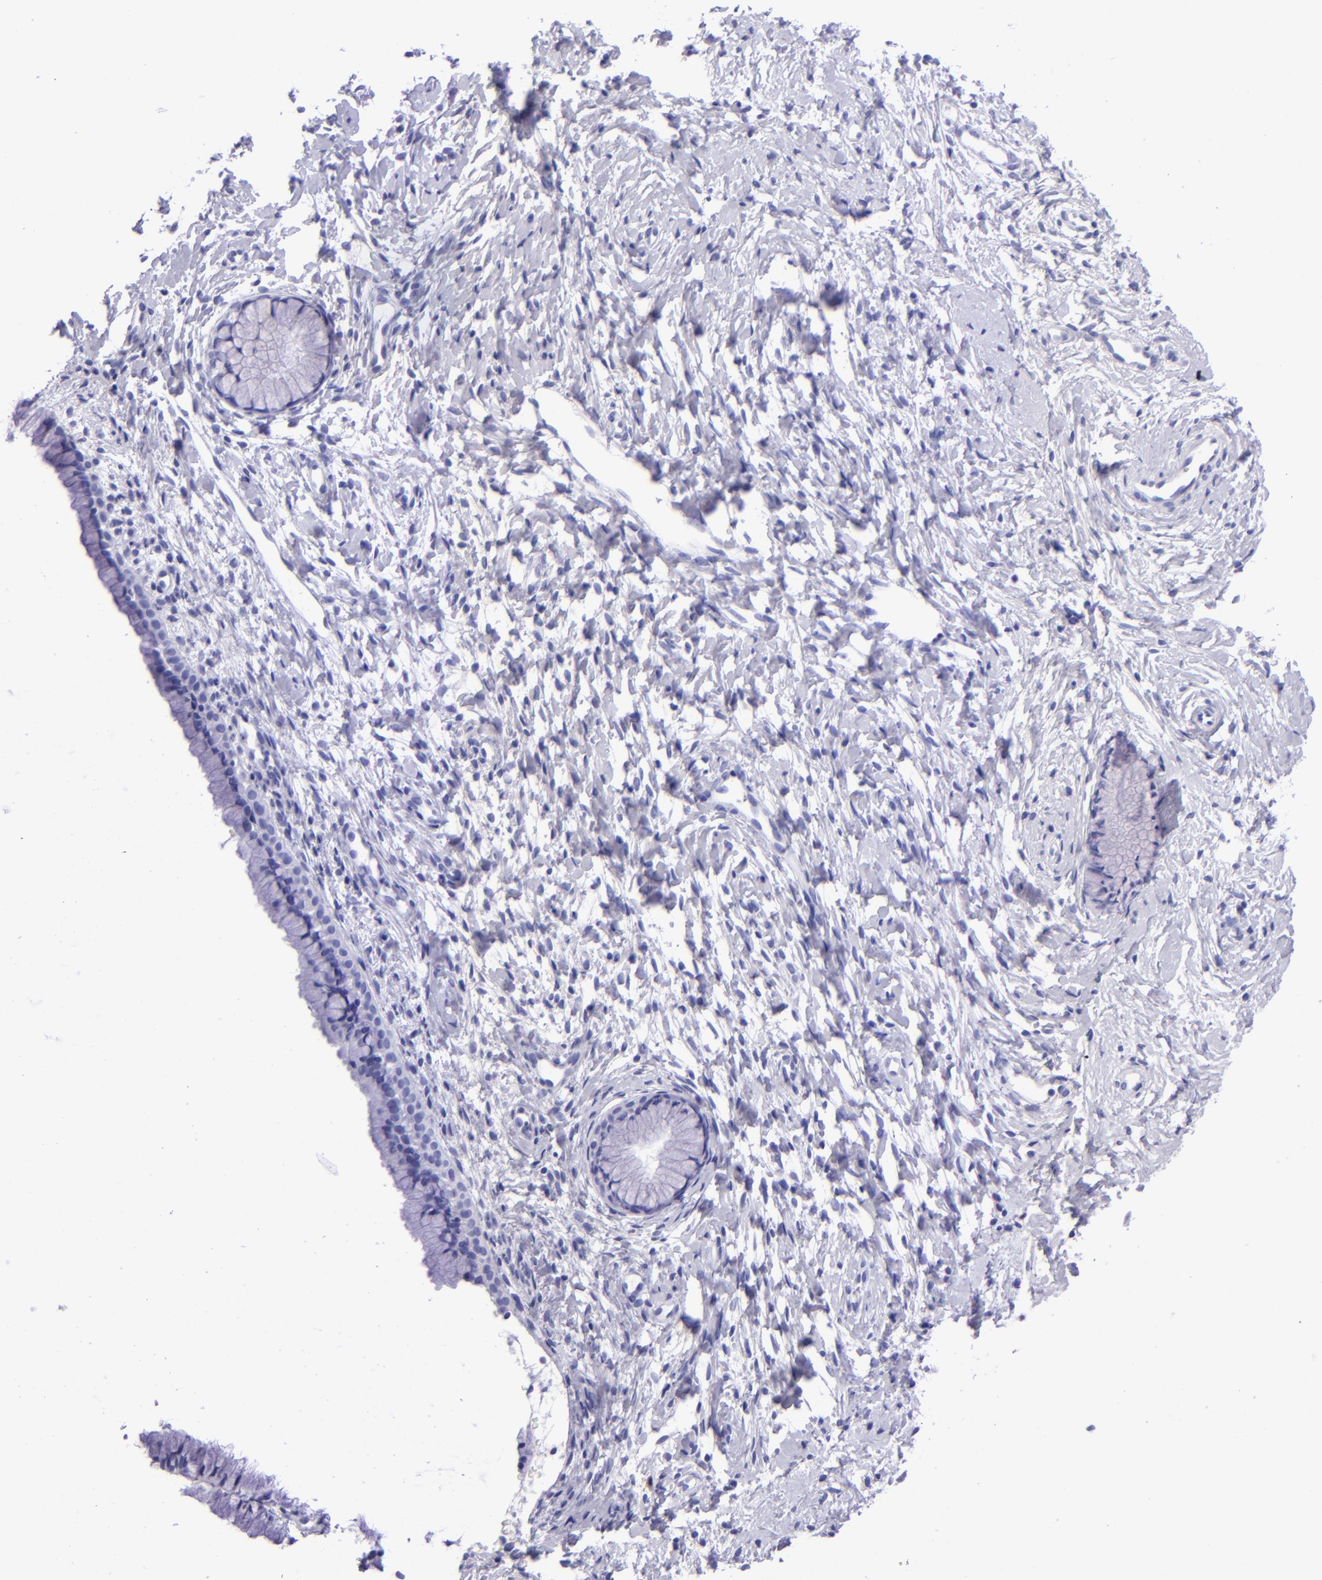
{"staining": {"intensity": "negative", "quantity": "none", "location": "none"}, "tissue": "cervix", "cell_type": "Glandular cells", "image_type": "normal", "snomed": [{"axis": "morphology", "description": "Normal tissue, NOS"}, {"axis": "topography", "description": "Cervix"}], "caption": "Immunohistochemistry micrograph of unremarkable cervix: cervix stained with DAB (3,3'-diaminobenzidine) reveals no significant protein positivity in glandular cells.", "gene": "TYRP1", "patient": {"sex": "female", "age": 46}}